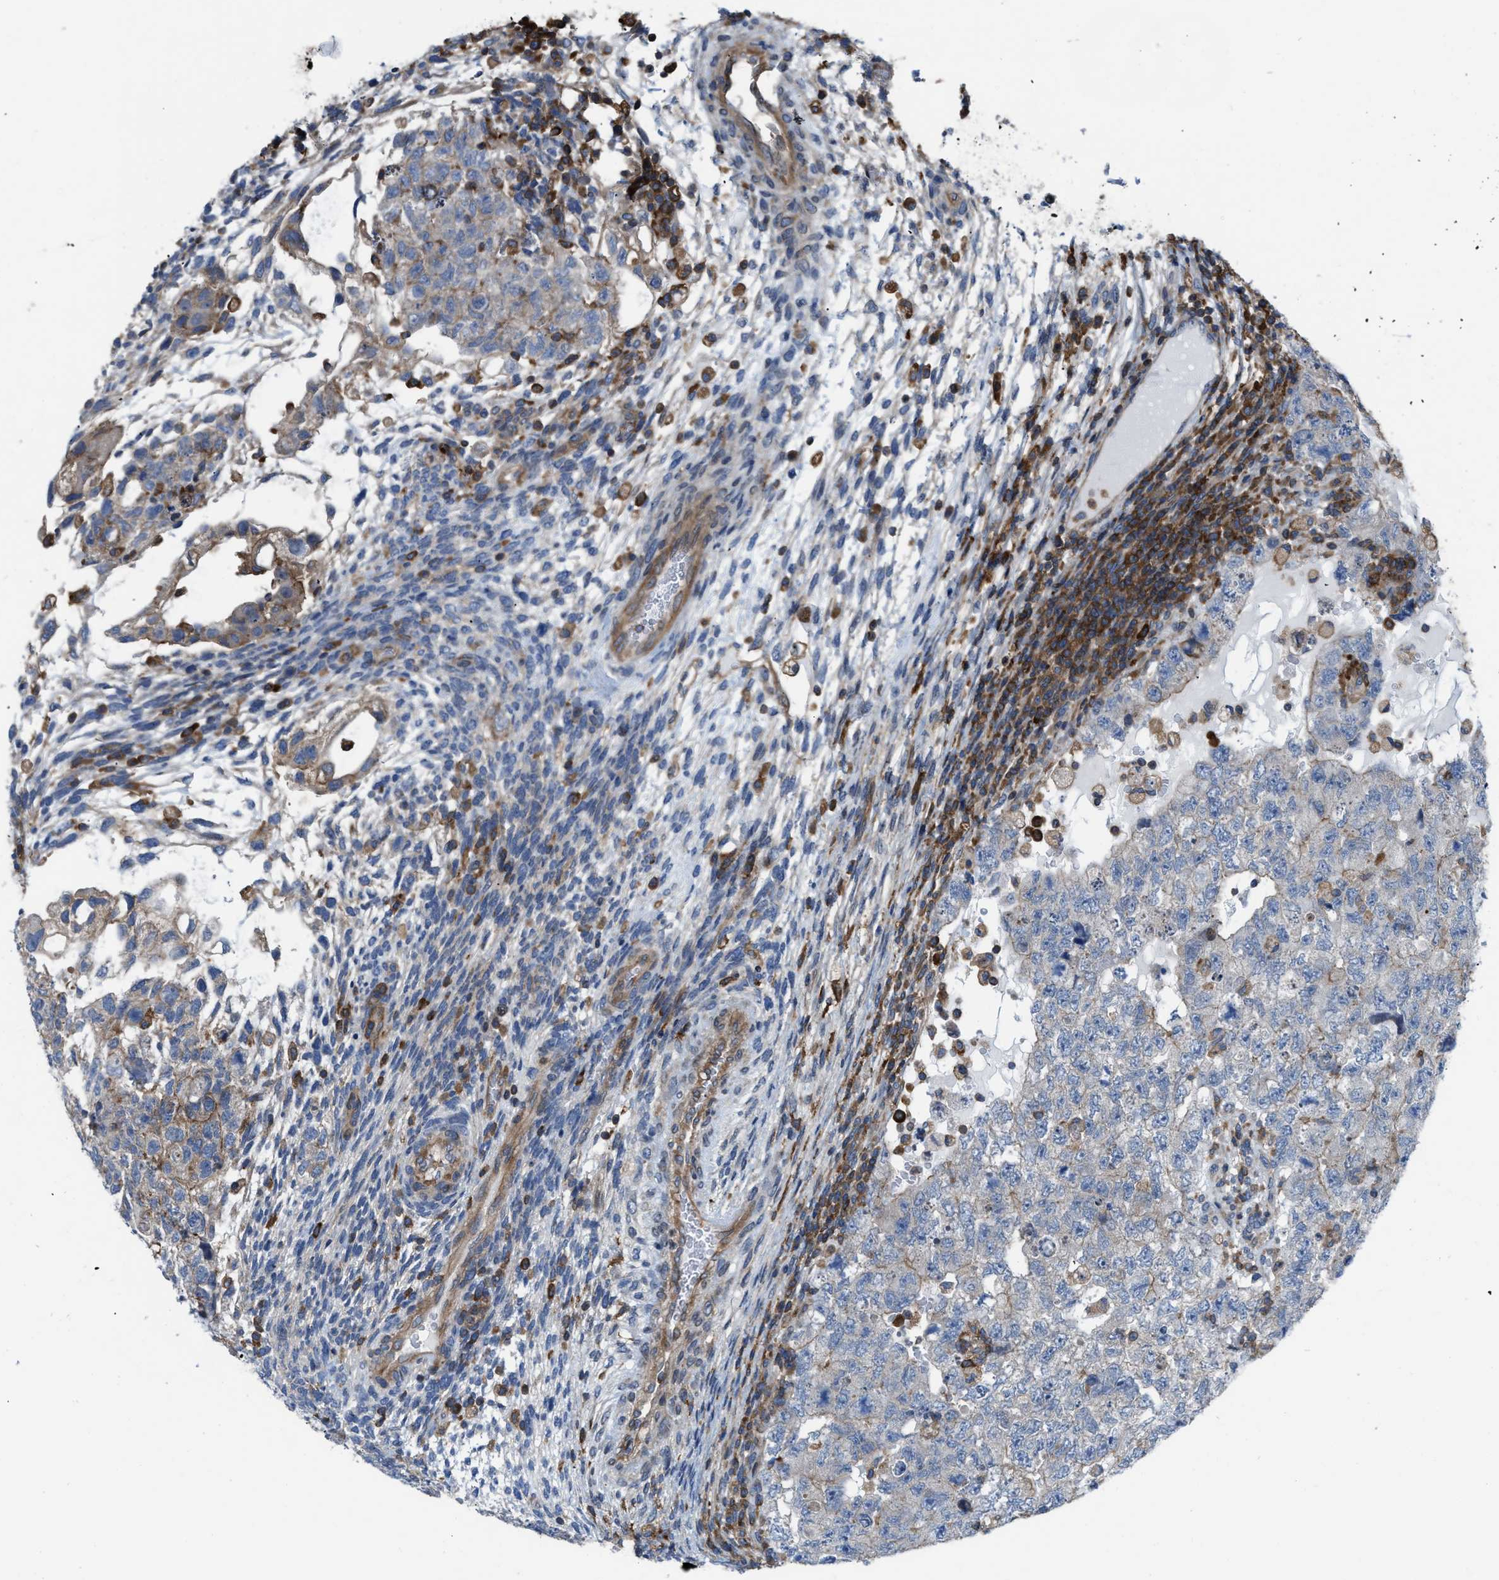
{"staining": {"intensity": "negative", "quantity": "none", "location": "none"}, "tissue": "testis cancer", "cell_type": "Tumor cells", "image_type": "cancer", "snomed": [{"axis": "morphology", "description": "Carcinoma, Embryonal, NOS"}, {"axis": "topography", "description": "Testis"}], "caption": "An immunohistochemistry (IHC) image of embryonal carcinoma (testis) is shown. There is no staining in tumor cells of embryonal carcinoma (testis).", "gene": "MYO18A", "patient": {"sex": "male", "age": 36}}